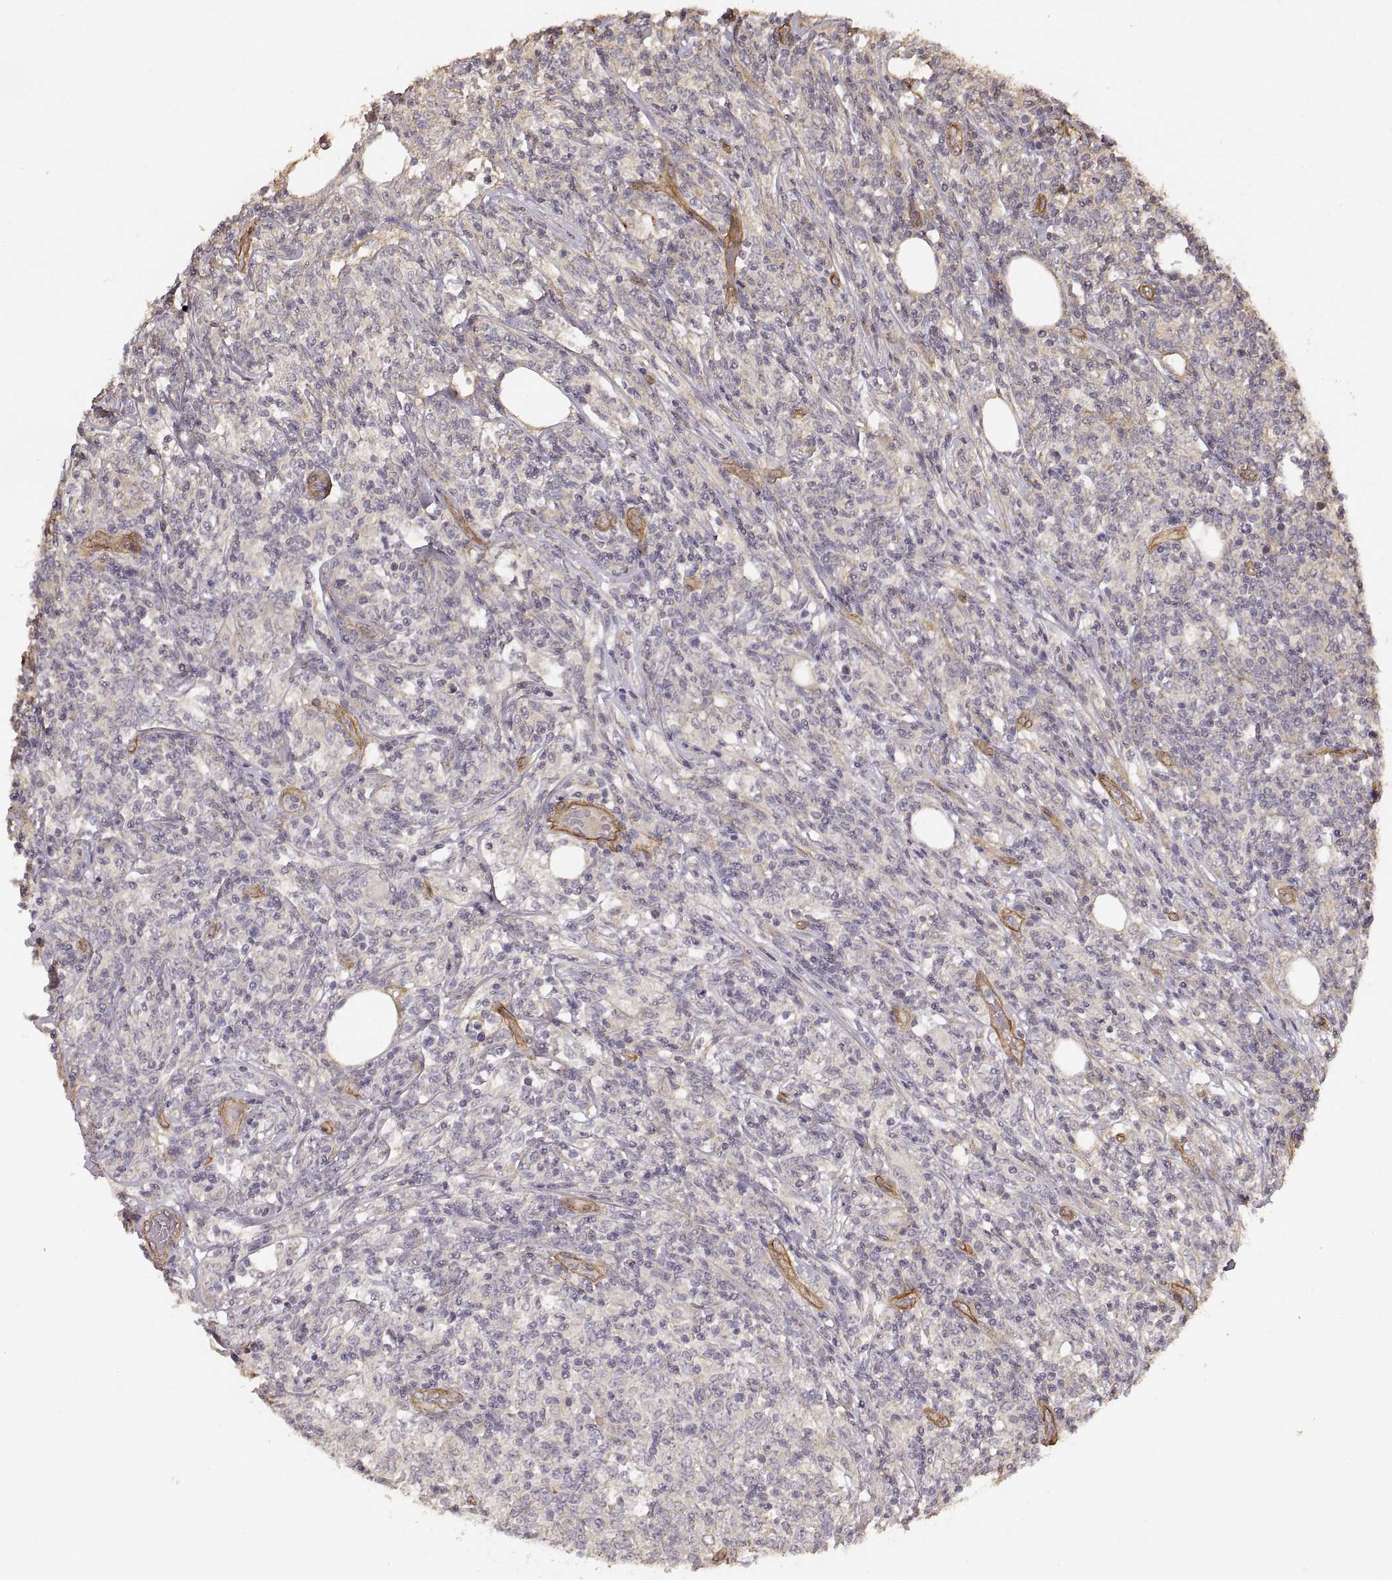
{"staining": {"intensity": "negative", "quantity": "none", "location": "none"}, "tissue": "lymphoma", "cell_type": "Tumor cells", "image_type": "cancer", "snomed": [{"axis": "morphology", "description": "Malignant lymphoma, non-Hodgkin's type, High grade"}, {"axis": "topography", "description": "Lymph node"}], "caption": "An IHC image of lymphoma is shown. There is no staining in tumor cells of lymphoma. (Stains: DAB (3,3'-diaminobenzidine) IHC with hematoxylin counter stain, Microscopy: brightfield microscopy at high magnification).", "gene": "LAMA4", "patient": {"sex": "female", "age": 84}}